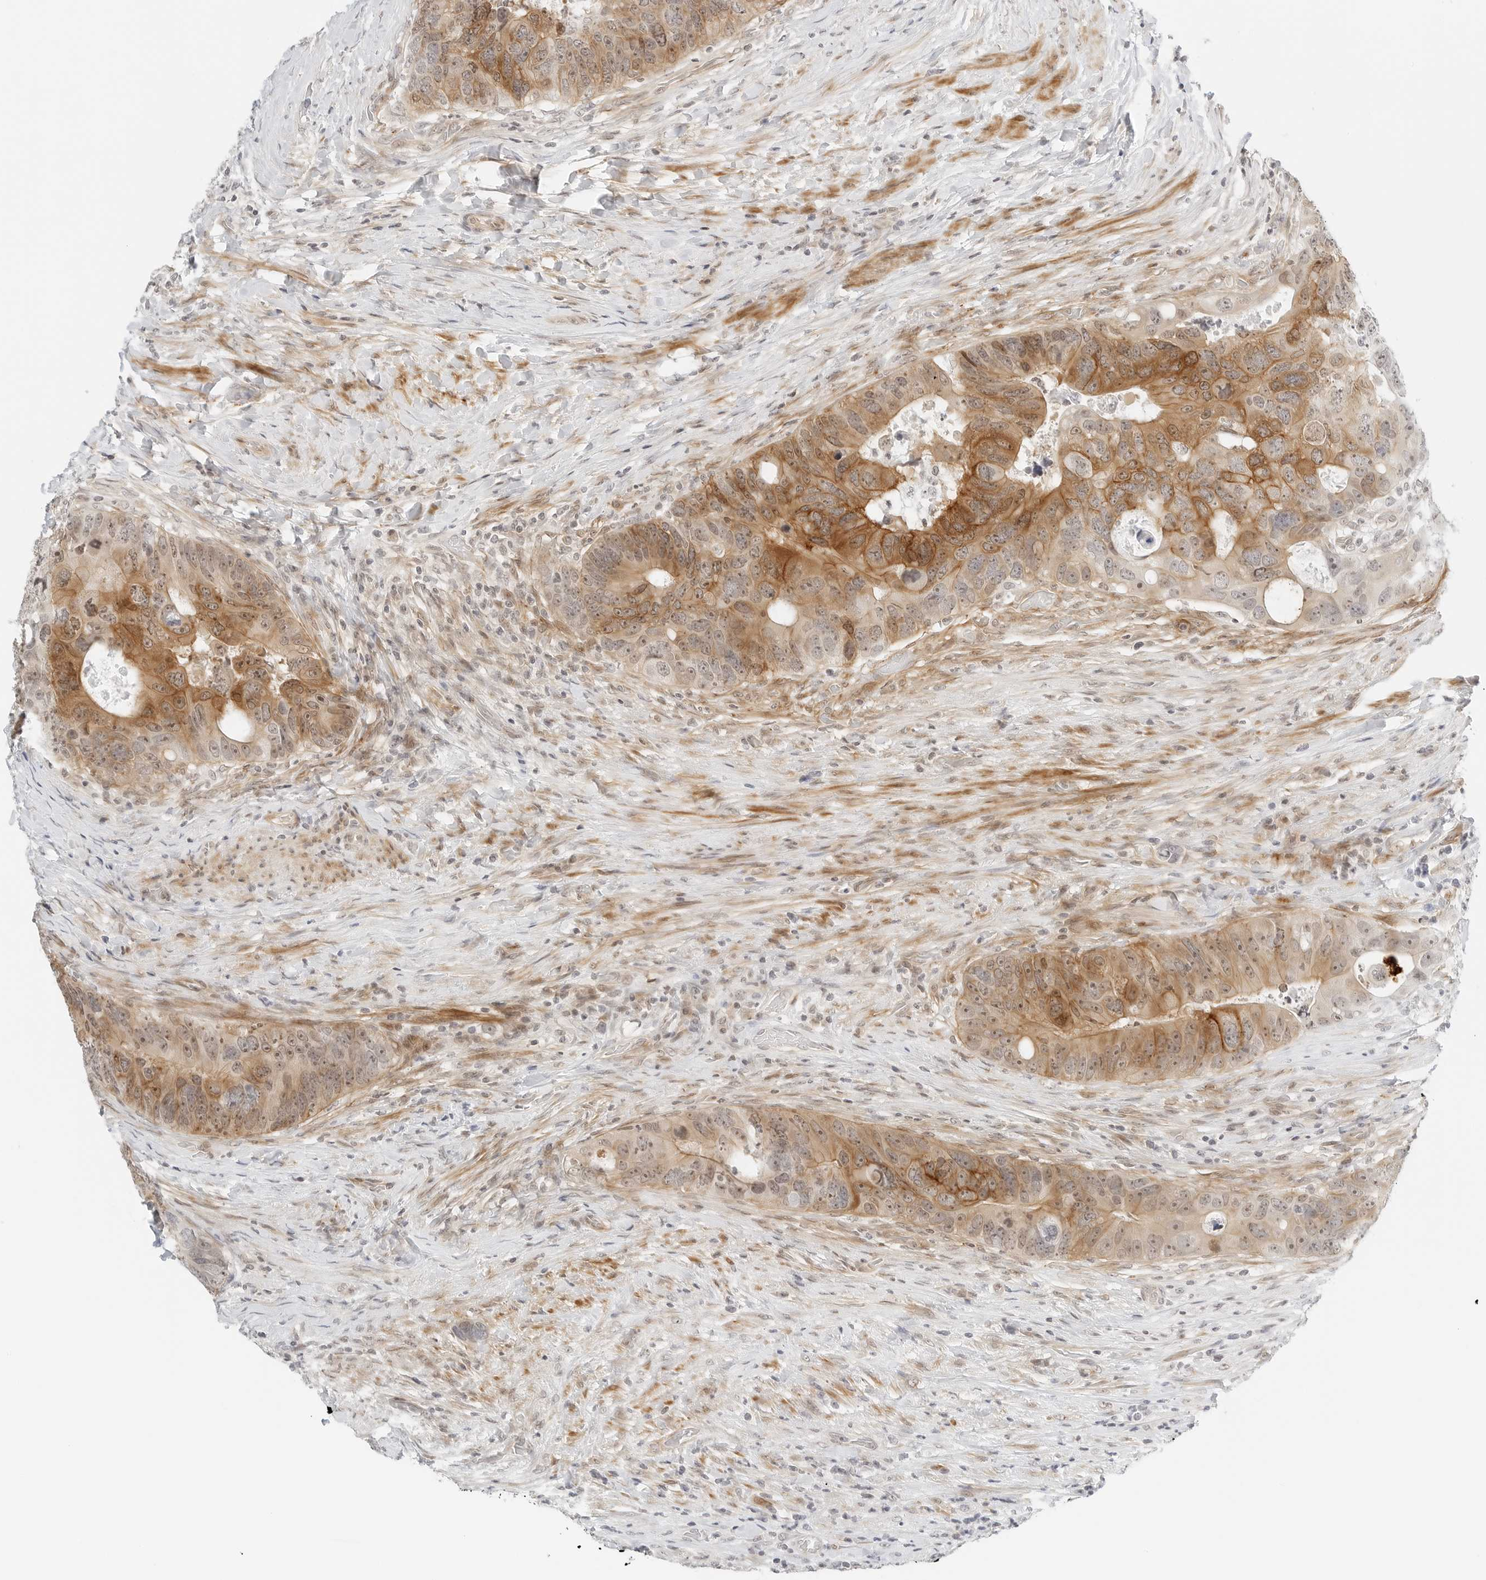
{"staining": {"intensity": "moderate", "quantity": ">75%", "location": "cytoplasmic/membranous,nuclear"}, "tissue": "colorectal cancer", "cell_type": "Tumor cells", "image_type": "cancer", "snomed": [{"axis": "morphology", "description": "Adenocarcinoma, NOS"}, {"axis": "topography", "description": "Rectum"}], "caption": "Immunohistochemical staining of colorectal cancer shows moderate cytoplasmic/membranous and nuclear protein positivity in about >75% of tumor cells. The staining was performed using DAB (3,3'-diaminobenzidine), with brown indicating positive protein expression. Nuclei are stained blue with hematoxylin.", "gene": "NEO1", "patient": {"sex": "male", "age": 59}}